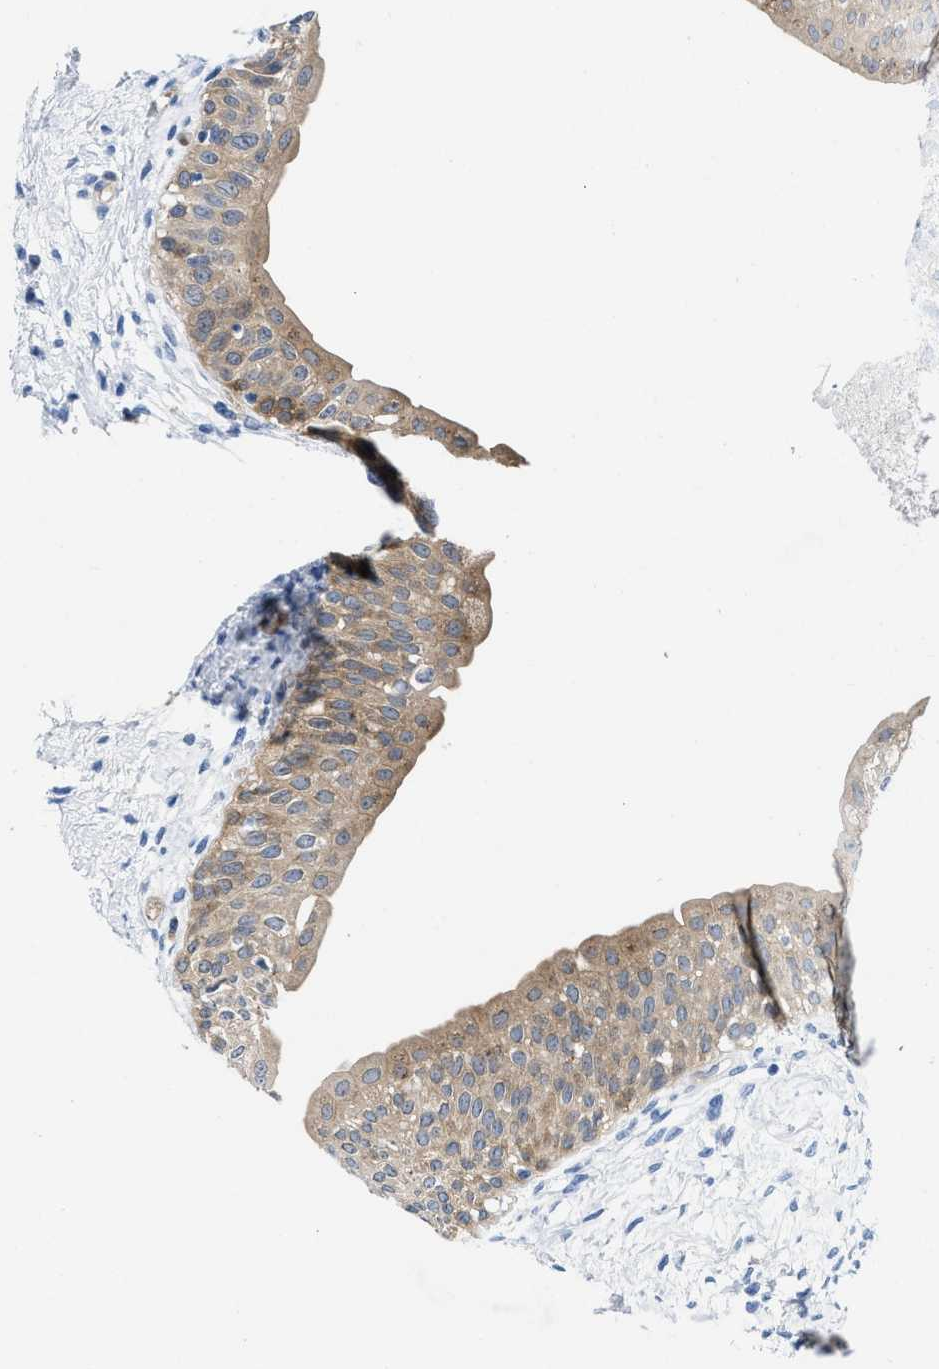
{"staining": {"intensity": "moderate", "quantity": ">75%", "location": "cytoplasmic/membranous"}, "tissue": "urinary bladder", "cell_type": "Urothelial cells", "image_type": "normal", "snomed": [{"axis": "morphology", "description": "Normal tissue, NOS"}, {"axis": "topography", "description": "Urinary bladder"}], "caption": "Immunohistochemistry (IHC) histopathology image of benign urinary bladder: human urinary bladder stained using IHC reveals medium levels of moderate protein expression localized specifically in the cytoplasmic/membranous of urothelial cells, appearing as a cytoplasmic/membranous brown color.", "gene": "PDLIM5", "patient": {"sex": "female", "age": 55}}